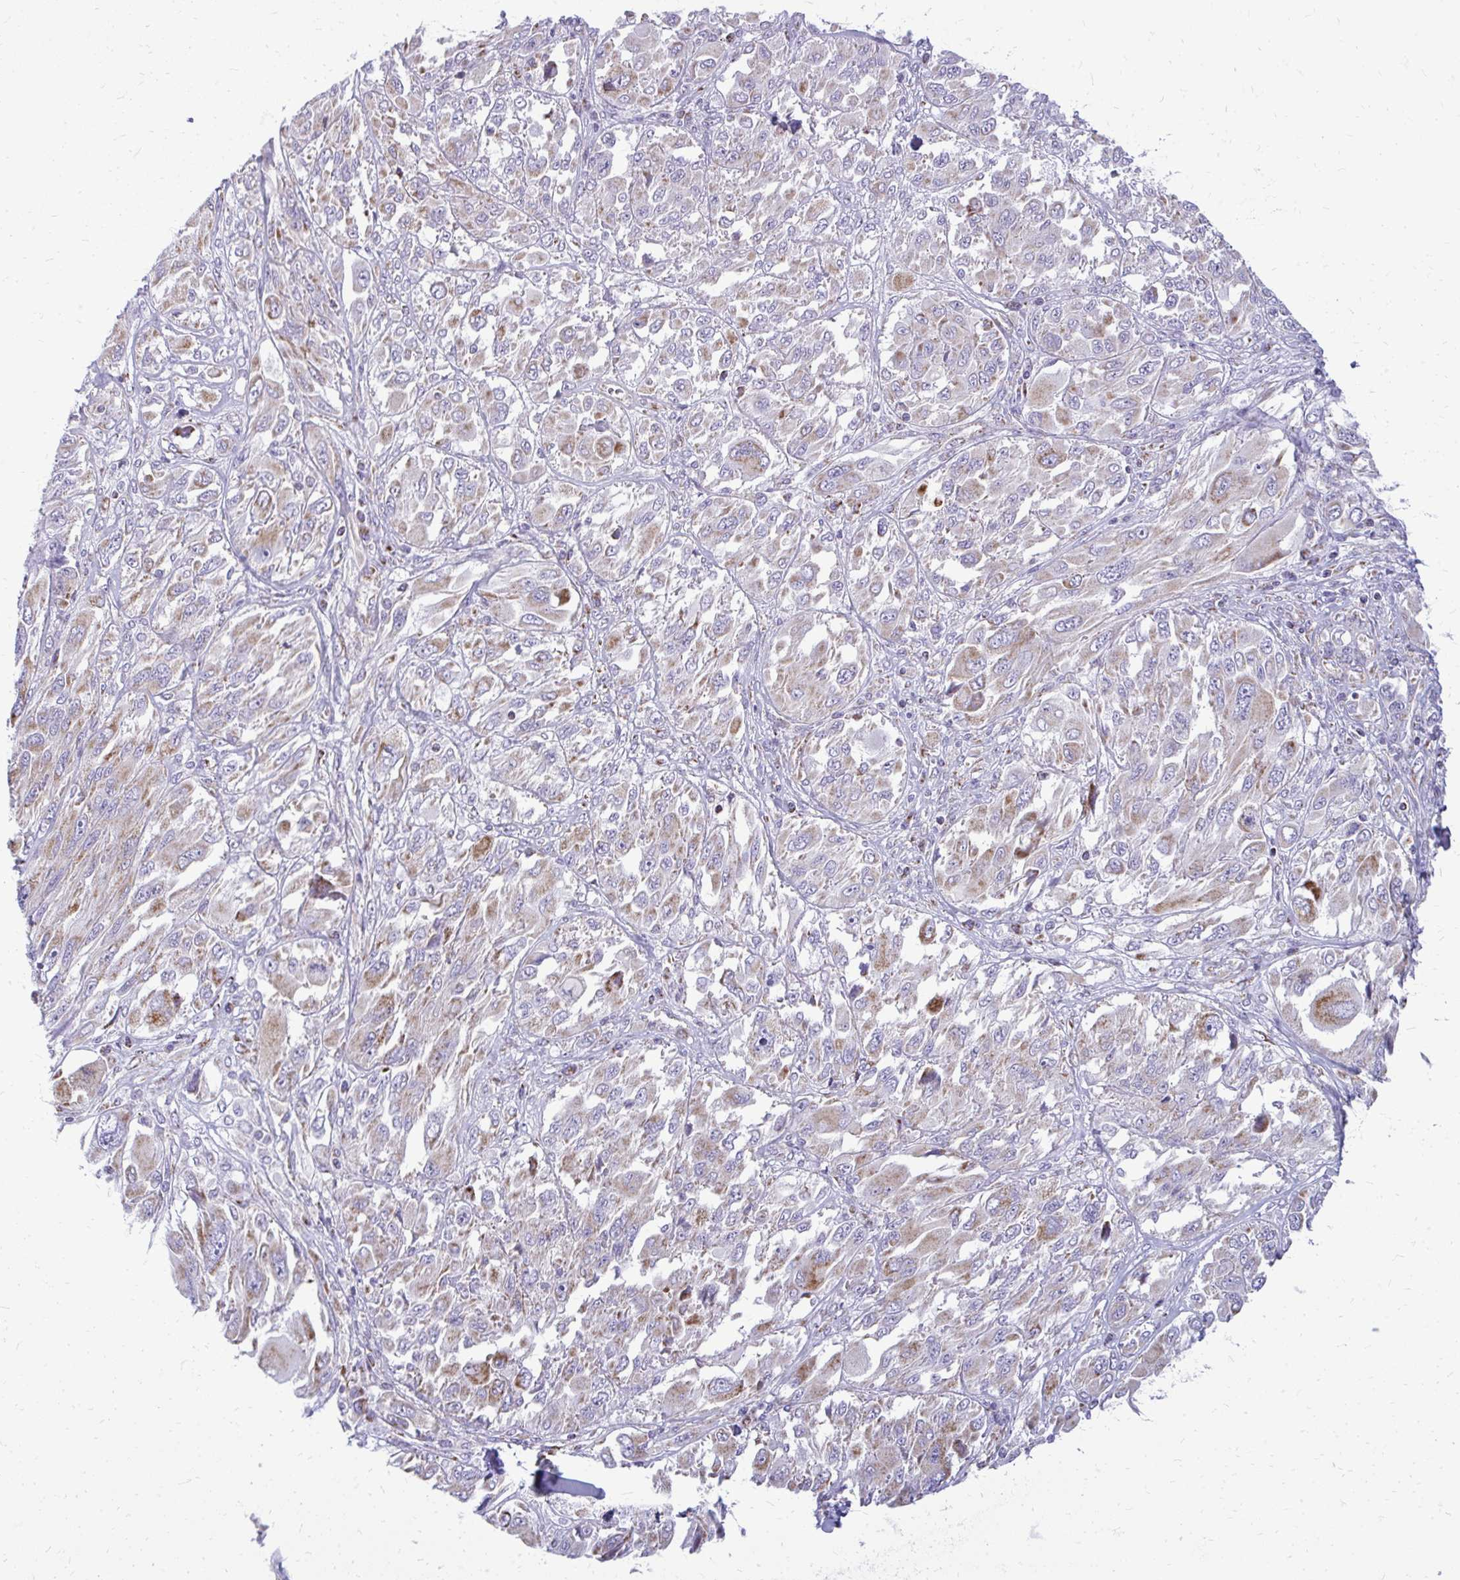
{"staining": {"intensity": "moderate", "quantity": "<25%", "location": "cytoplasmic/membranous"}, "tissue": "melanoma", "cell_type": "Tumor cells", "image_type": "cancer", "snomed": [{"axis": "morphology", "description": "Malignant melanoma, NOS"}, {"axis": "topography", "description": "Skin"}], "caption": "Immunohistochemistry photomicrograph of neoplastic tissue: human melanoma stained using immunohistochemistry shows low levels of moderate protein expression localized specifically in the cytoplasmic/membranous of tumor cells, appearing as a cytoplasmic/membranous brown color.", "gene": "IFIT1", "patient": {"sex": "female", "age": 91}}